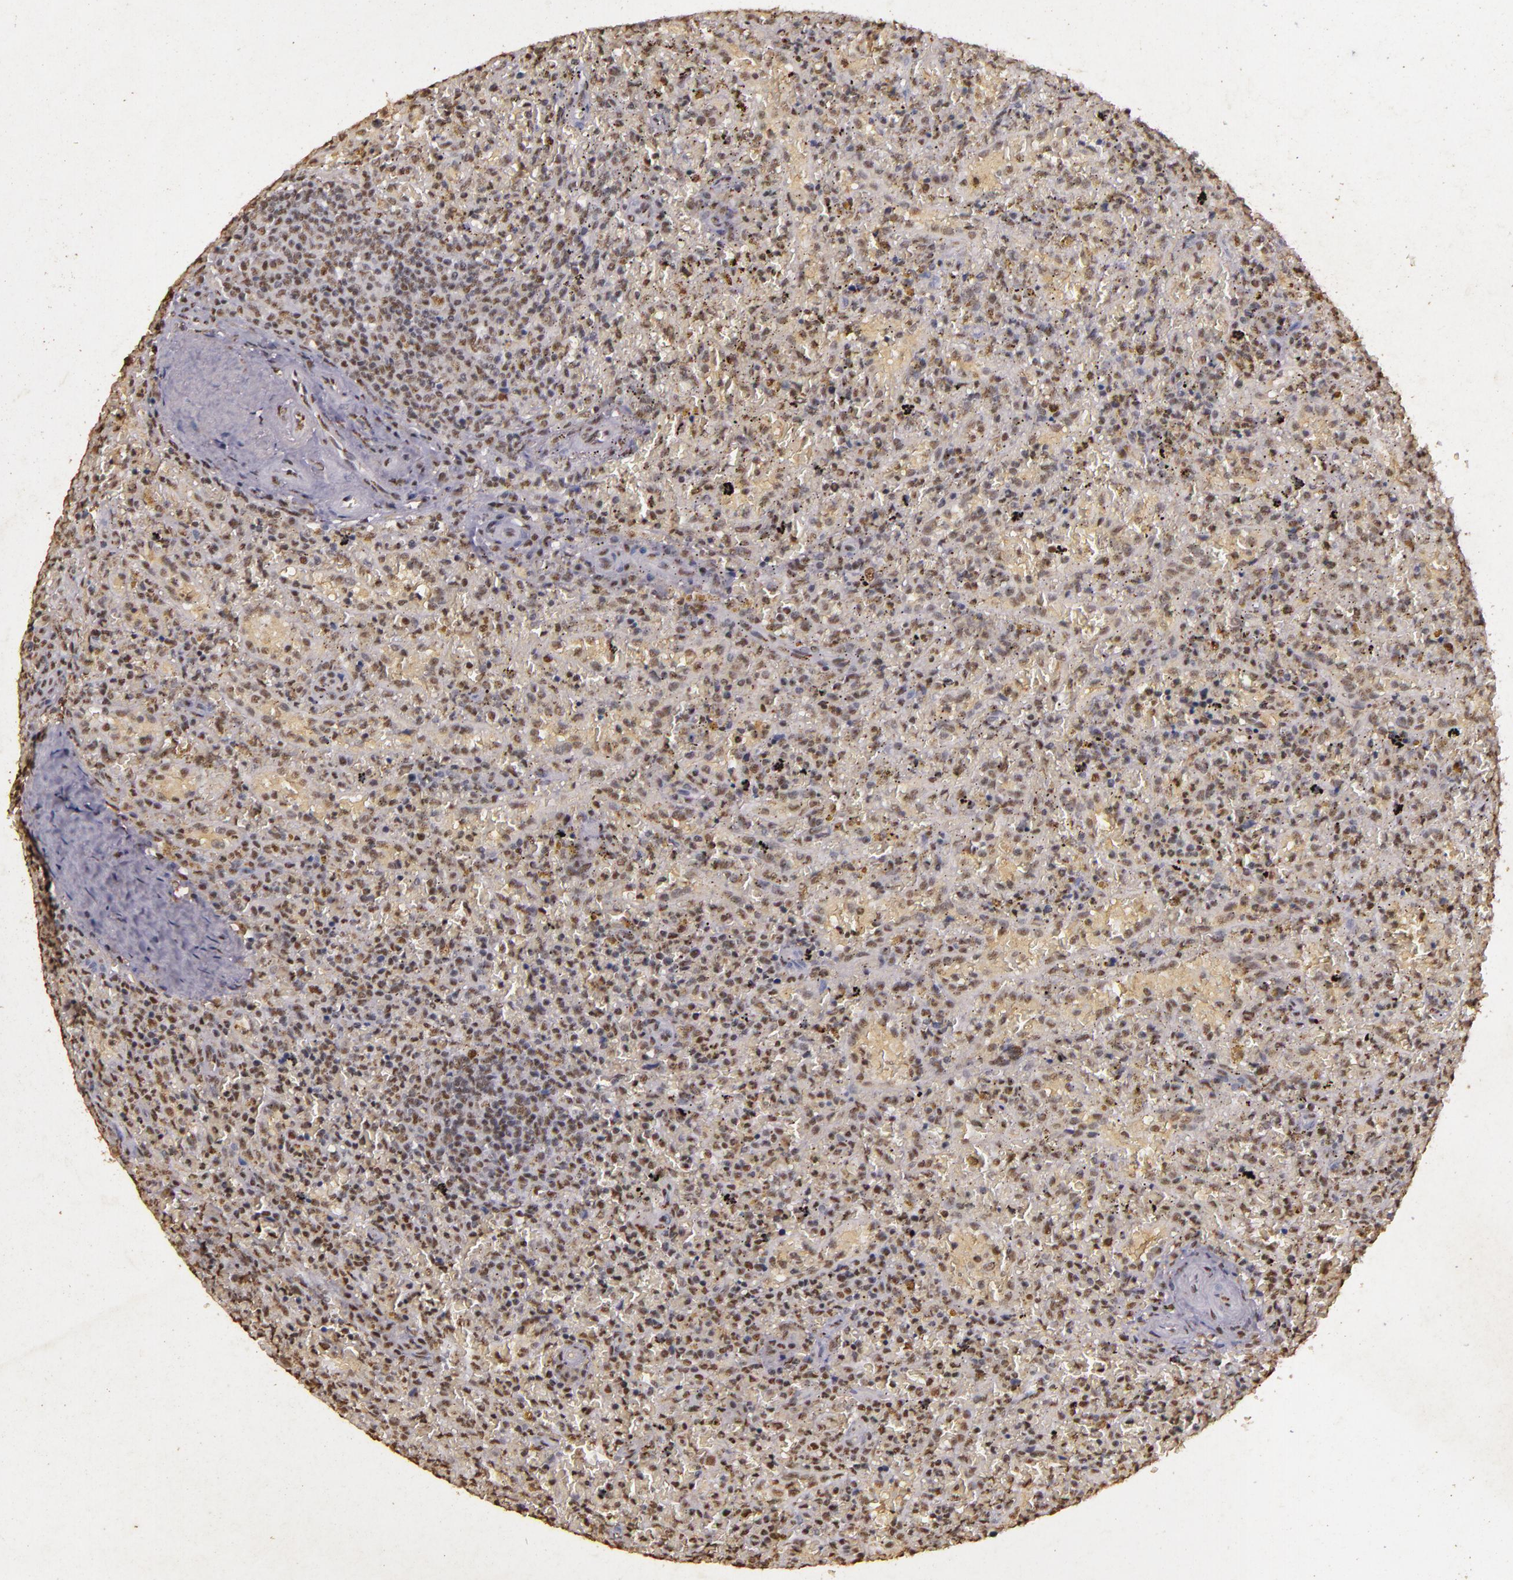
{"staining": {"intensity": "weak", "quantity": "25%-75%", "location": "nuclear"}, "tissue": "lymphoma", "cell_type": "Tumor cells", "image_type": "cancer", "snomed": [{"axis": "morphology", "description": "Malignant lymphoma, non-Hodgkin's type, High grade"}, {"axis": "topography", "description": "Spleen"}, {"axis": "topography", "description": "Lymph node"}], "caption": "The micrograph displays immunohistochemical staining of malignant lymphoma, non-Hodgkin's type (high-grade). There is weak nuclear staining is appreciated in approximately 25%-75% of tumor cells.", "gene": "CBX3", "patient": {"sex": "female", "age": 70}}